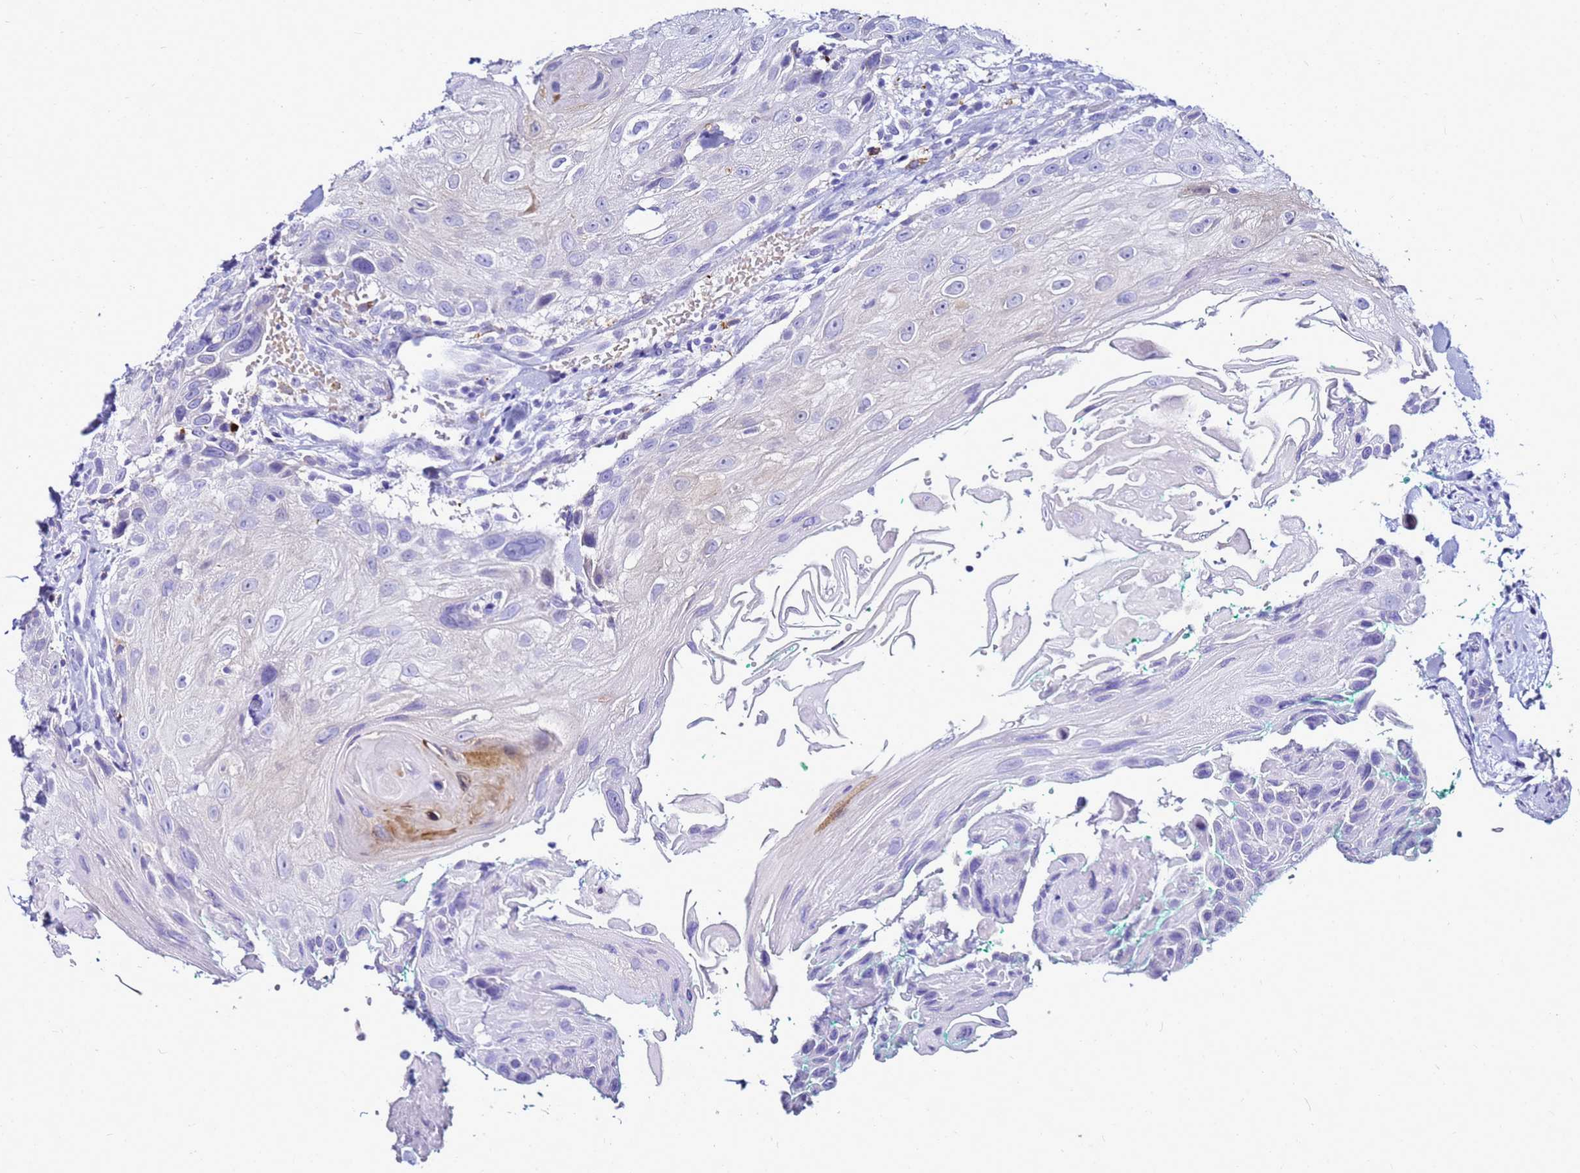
{"staining": {"intensity": "negative", "quantity": "none", "location": "none"}, "tissue": "head and neck cancer", "cell_type": "Tumor cells", "image_type": "cancer", "snomed": [{"axis": "morphology", "description": "Squamous cell carcinoma, NOS"}, {"axis": "topography", "description": "Head-Neck"}], "caption": "An immunohistochemistry (IHC) photomicrograph of head and neck cancer (squamous cell carcinoma) is shown. There is no staining in tumor cells of head and neck cancer (squamous cell carcinoma).", "gene": "CSTA", "patient": {"sex": "male", "age": 81}}